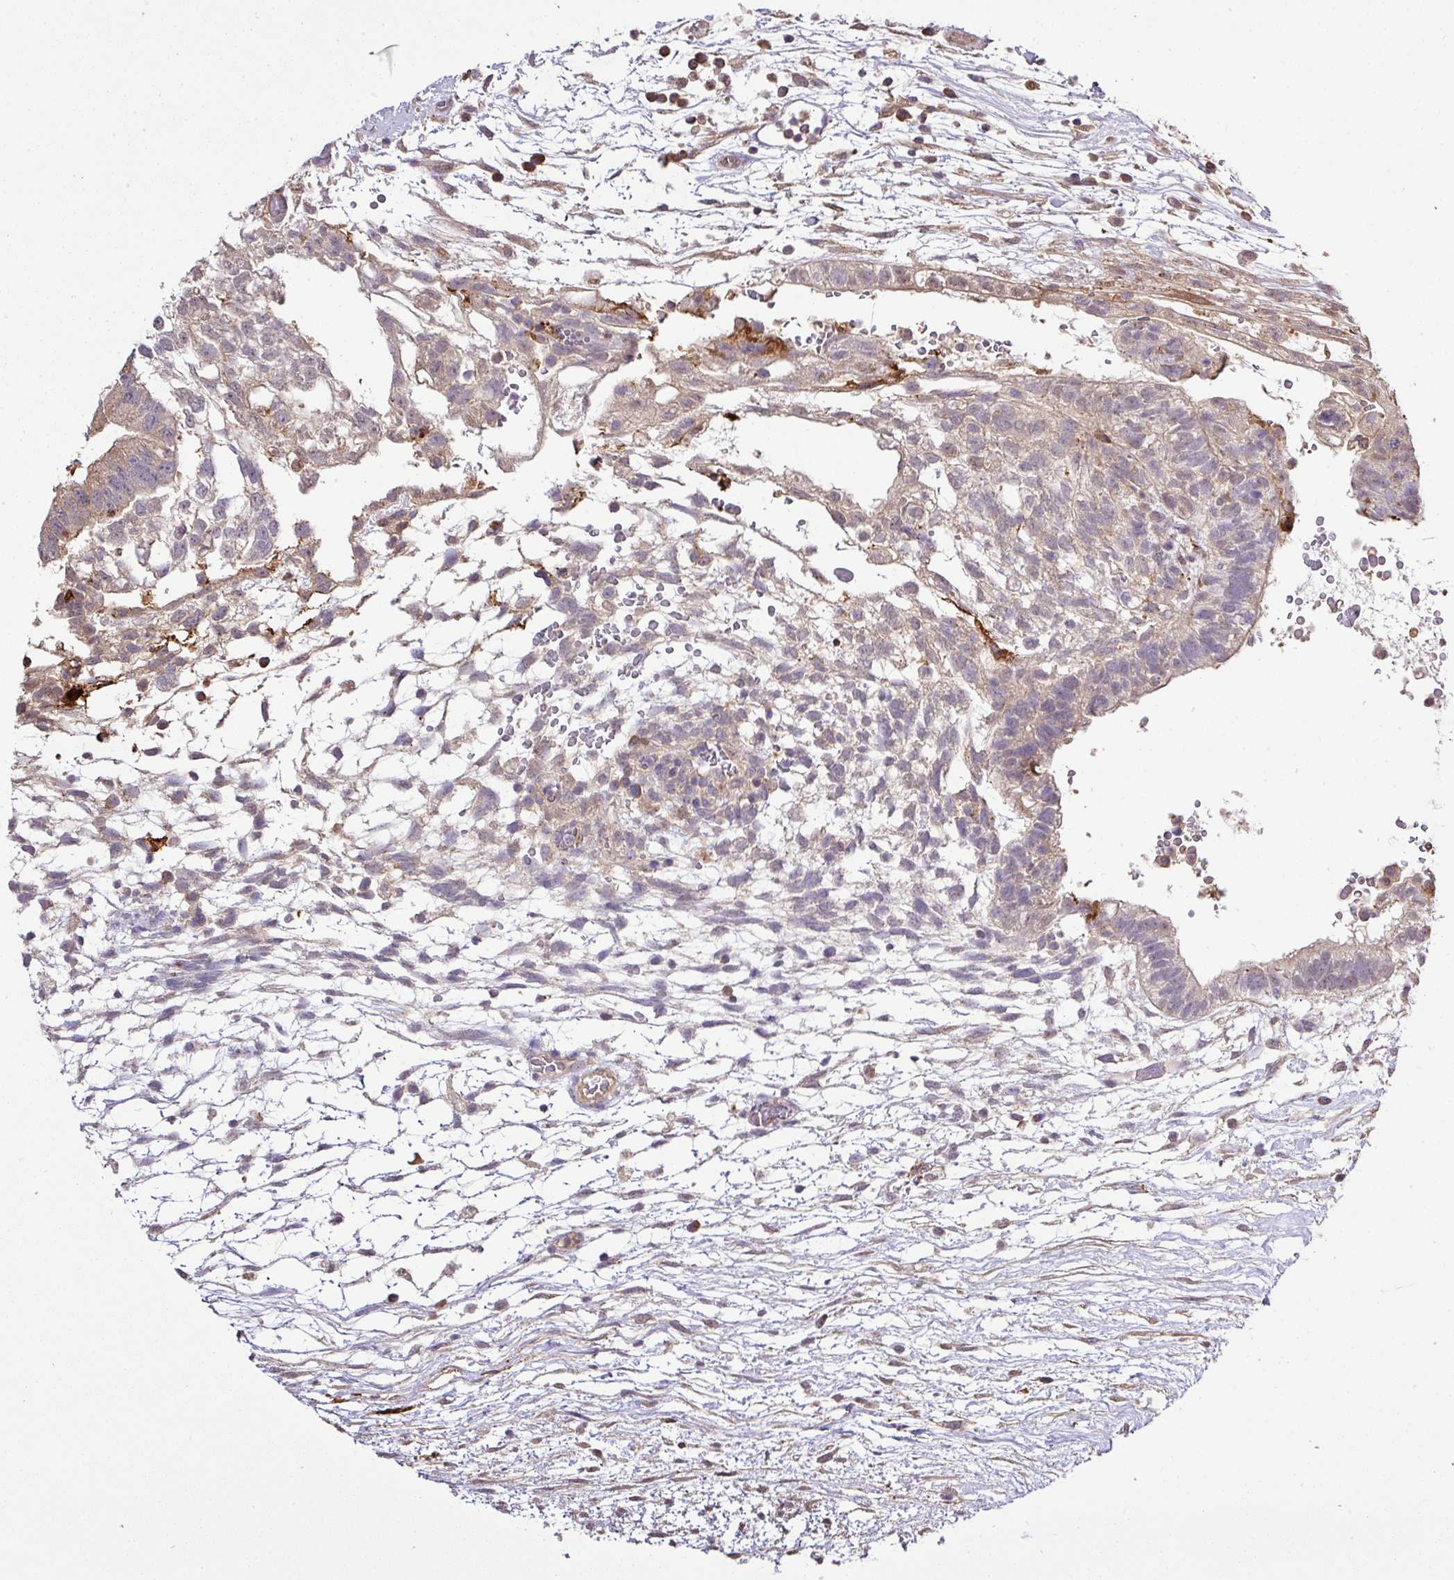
{"staining": {"intensity": "weak", "quantity": "25%-75%", "location": "cytoplasmic/membranous"}, "tissue": "testis cancer", "cell_type": "Tumor cells", "image_type": "cancer", "snomed": [{"axis": "morphology", "description": "Carcinoma, Embryonal, NOS"}, {"axis": "topography", "description": "Testis"}], "caption": "Immunohistochemical staining of testis cancer shows low levels of weak cytoplasmic/membranous staining in about 25%-75% of tumor cells. Nuclei are stained in blue.", "gene": "TMEM107", "patient": {"sex": "male", "age": 32}}